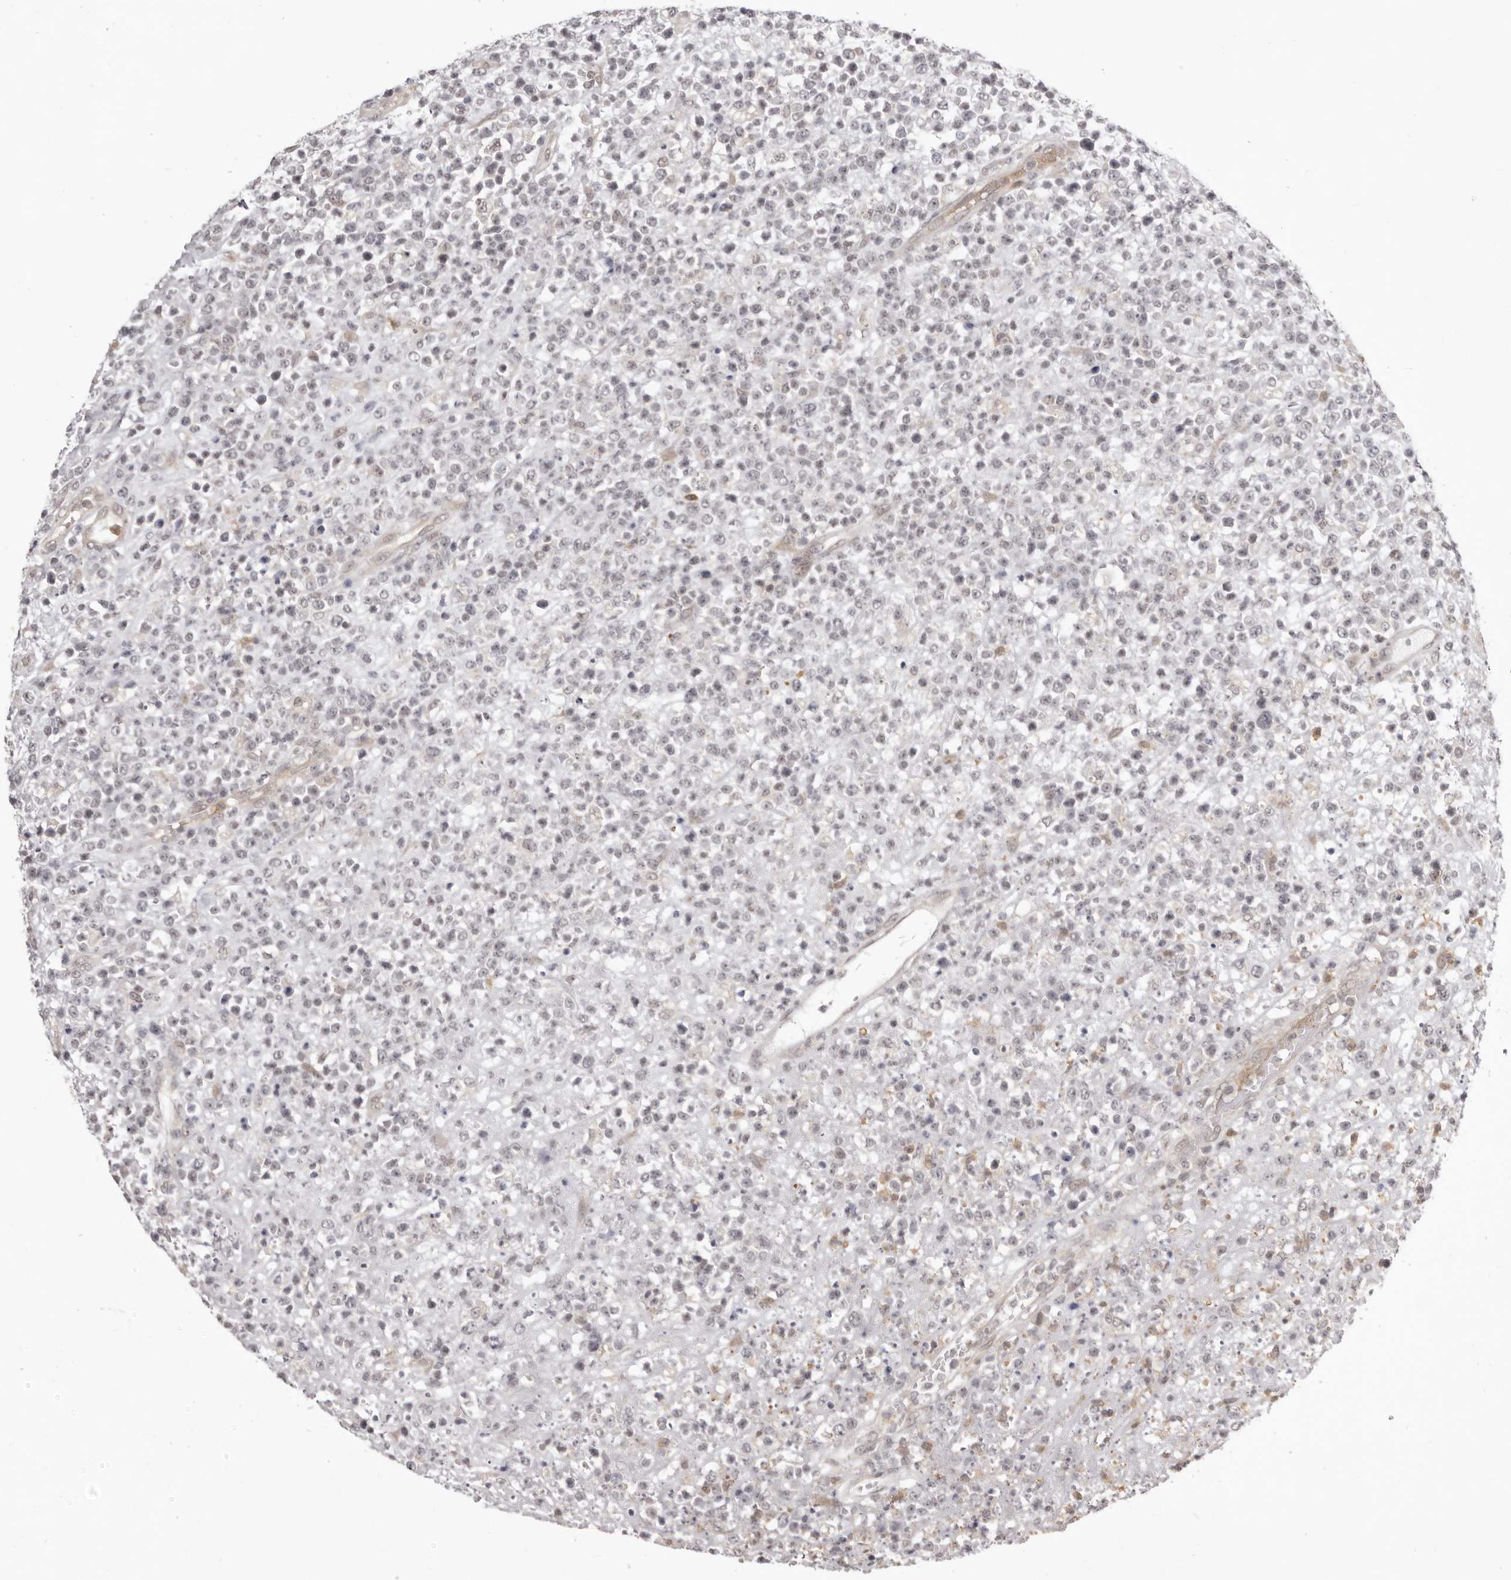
{"staining": {"intensity": "negative", "quantity": "none", "location": "none"}, "tissue": "lymphoma", "cell_type": "Tumor cells", "image_type": "cancer", "snomed": [{"axis": "morphology", "description": "Malignant lymphoma, non-Hodgkin's type, High grade"}, {"axis": "topography", "description": "Colon"}], "caption": "IHC of human lymphoma exhibits no positivity in tumor cells.", "gene": "RNF2", "patient": {"sex": "female", "age": 53}}